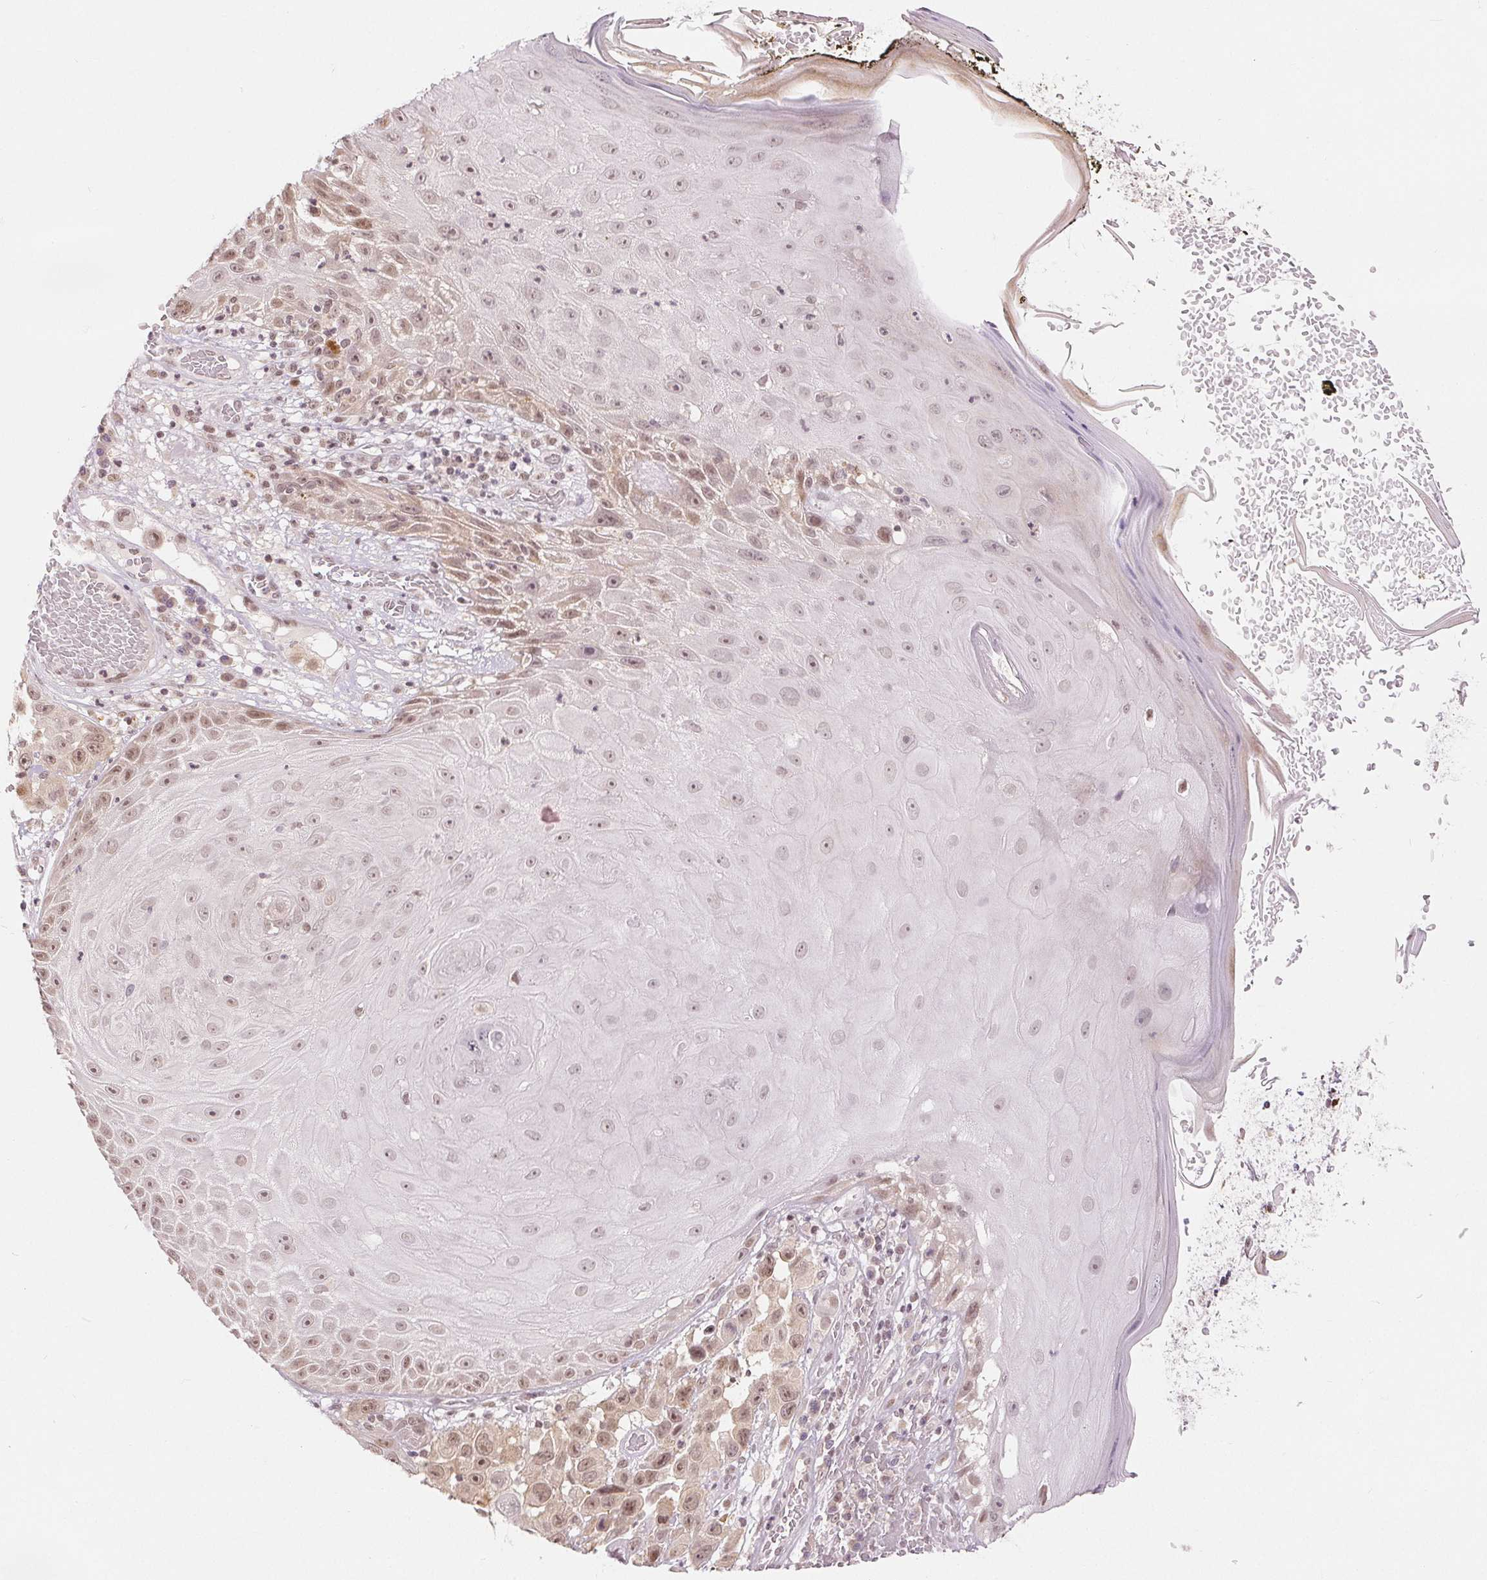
{"staining": {"intensity": "moderate", "quantity": "25%-75%", "location": "nuclear"}, "tissue": "skin cancer", "cell_type": "Tumor cells", "image_type": "cancer", "snomed": [{"axis": "morphology", "description": "Squamous cell carcinoma, NOS"}, {"axis": "topography", "description": "Skin"}], "caption": "This histopathology image reveals IHC staining of human squamous cell carcinoma (skin), with medium moderate nuclear staining in about 25%-75% of tumor cells.", "gene": "DEK", "patient": {"sex": "male", "age": 81}}